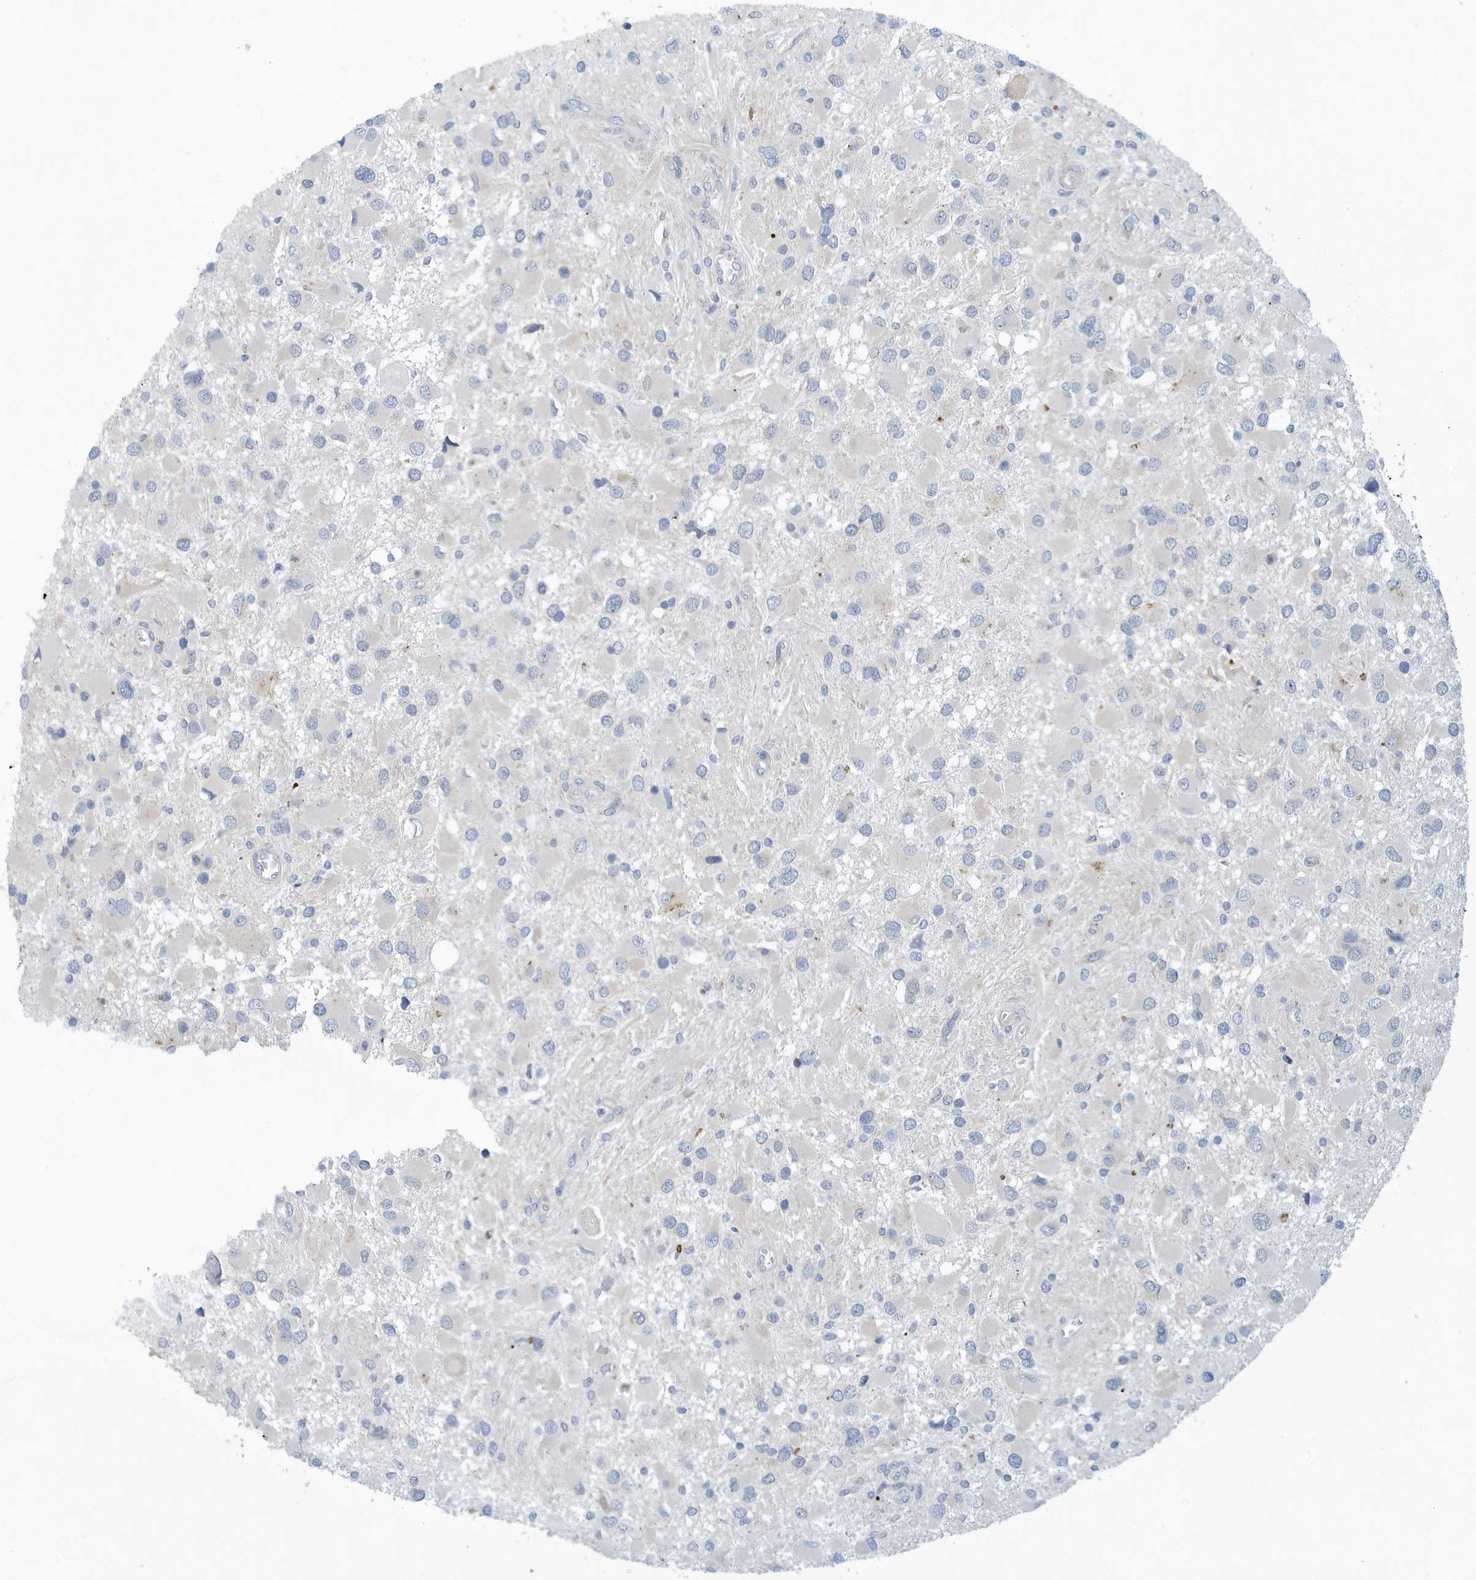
{"staining": {"intensity": "negative", "quantity": "none", "location": "none"}, "tissue": "glioma", "cell_type": "Tumor cells", "image_type": "cancer", "snomed": [{"axis": "morphology", "description": "Glioma, malignant, High grade"}, {"axis": "topography", "description": "Brain"}], "caption": "Immunohistochemical staining of human malignant glioma (high-grade) demonstrates no significant staining in tumor cells.", "gene": "VTA1", "patient": {"sex": "male", "age": 53}}